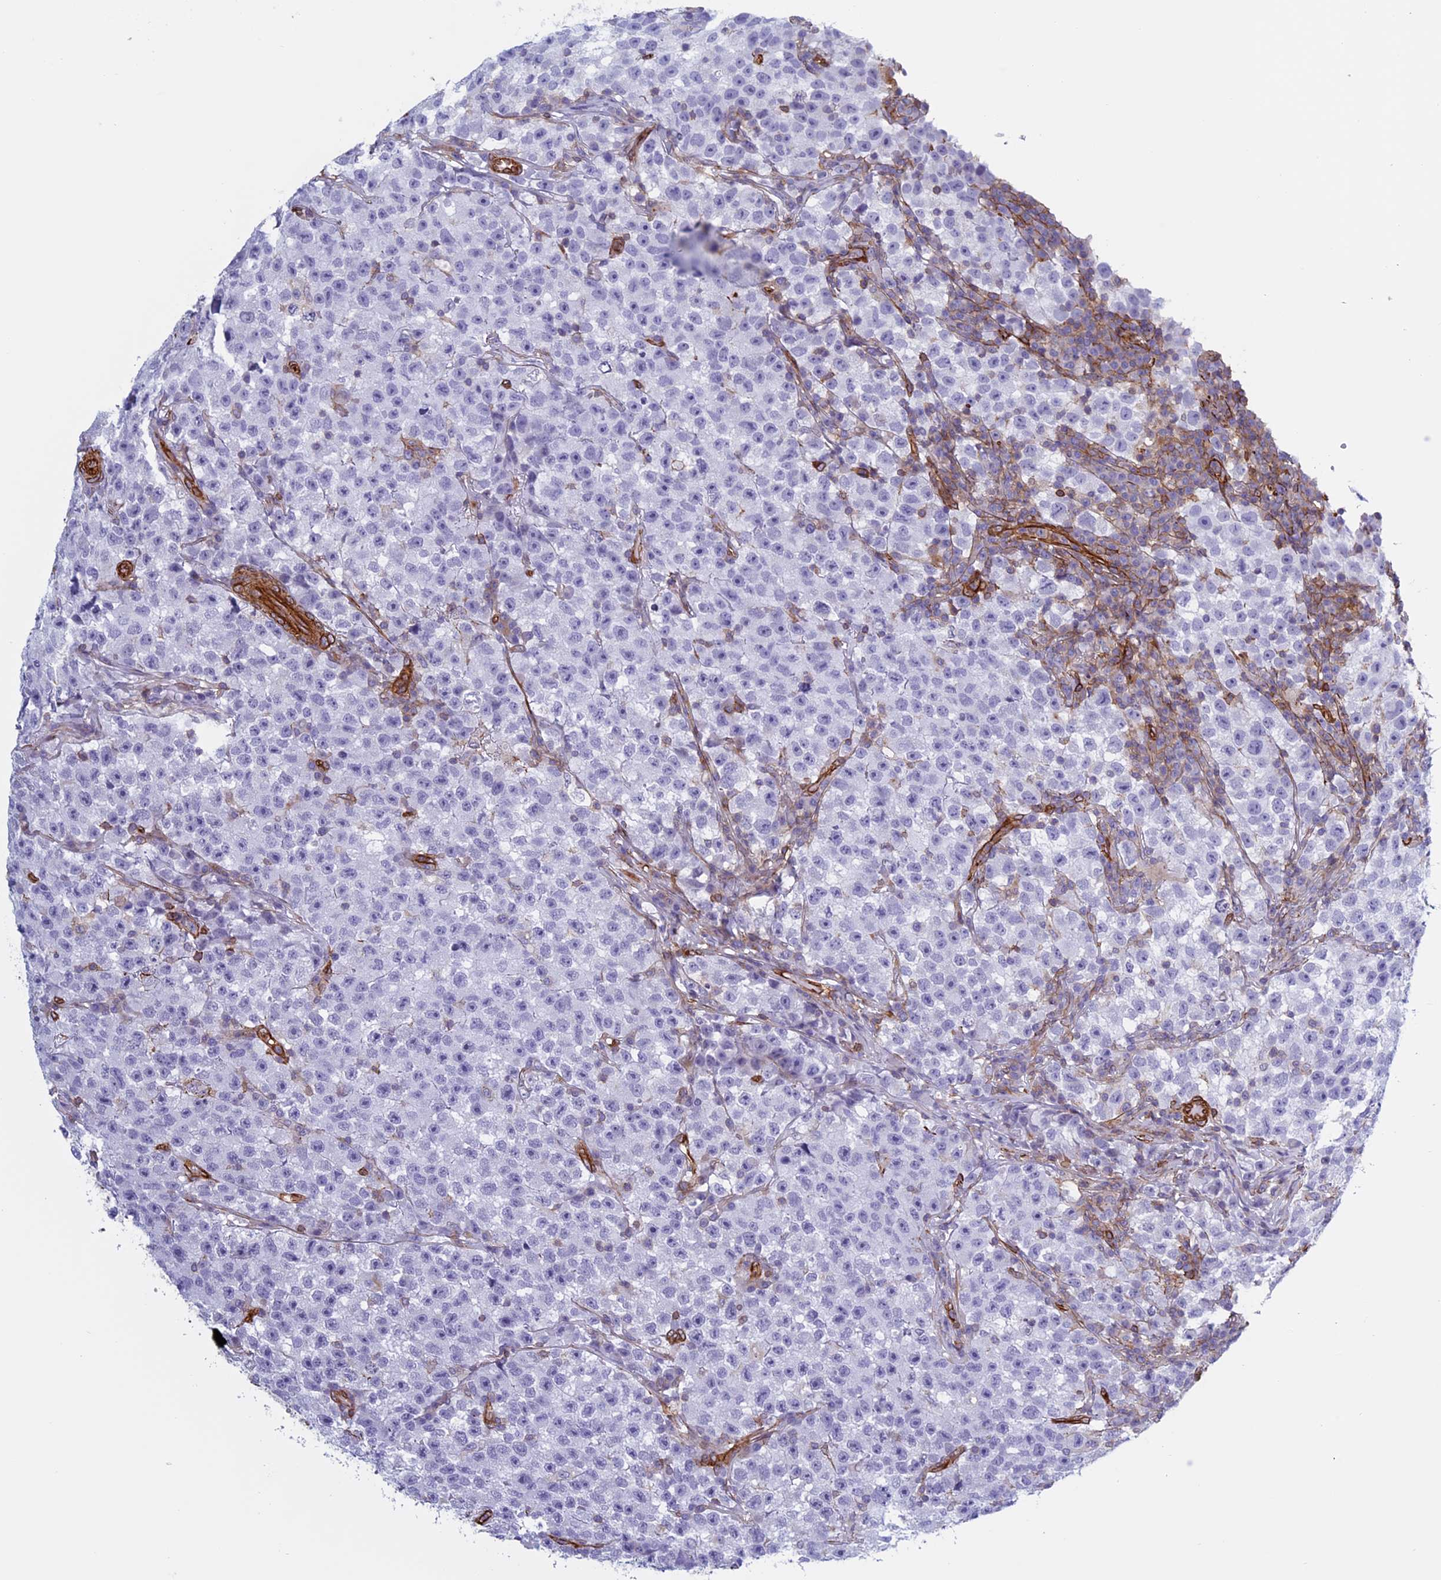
{"staining": {"intensity": "negative", "quantity": "none", "location": "none"}, "tissue": "testis cancer", "cell_type": "Tumor cells", "image_type": "cancer", "snomed": [{"axis": "morphology", "description": "Seminoma, NOS"}, {"axis": "topography", "description": "Testis"}], "caption": "The photomicrograph exhibits no staining of tumor cells in testis seminoma.", "gene": "ANGPTL2", "patient": {"sex": "male", "age": 22}}